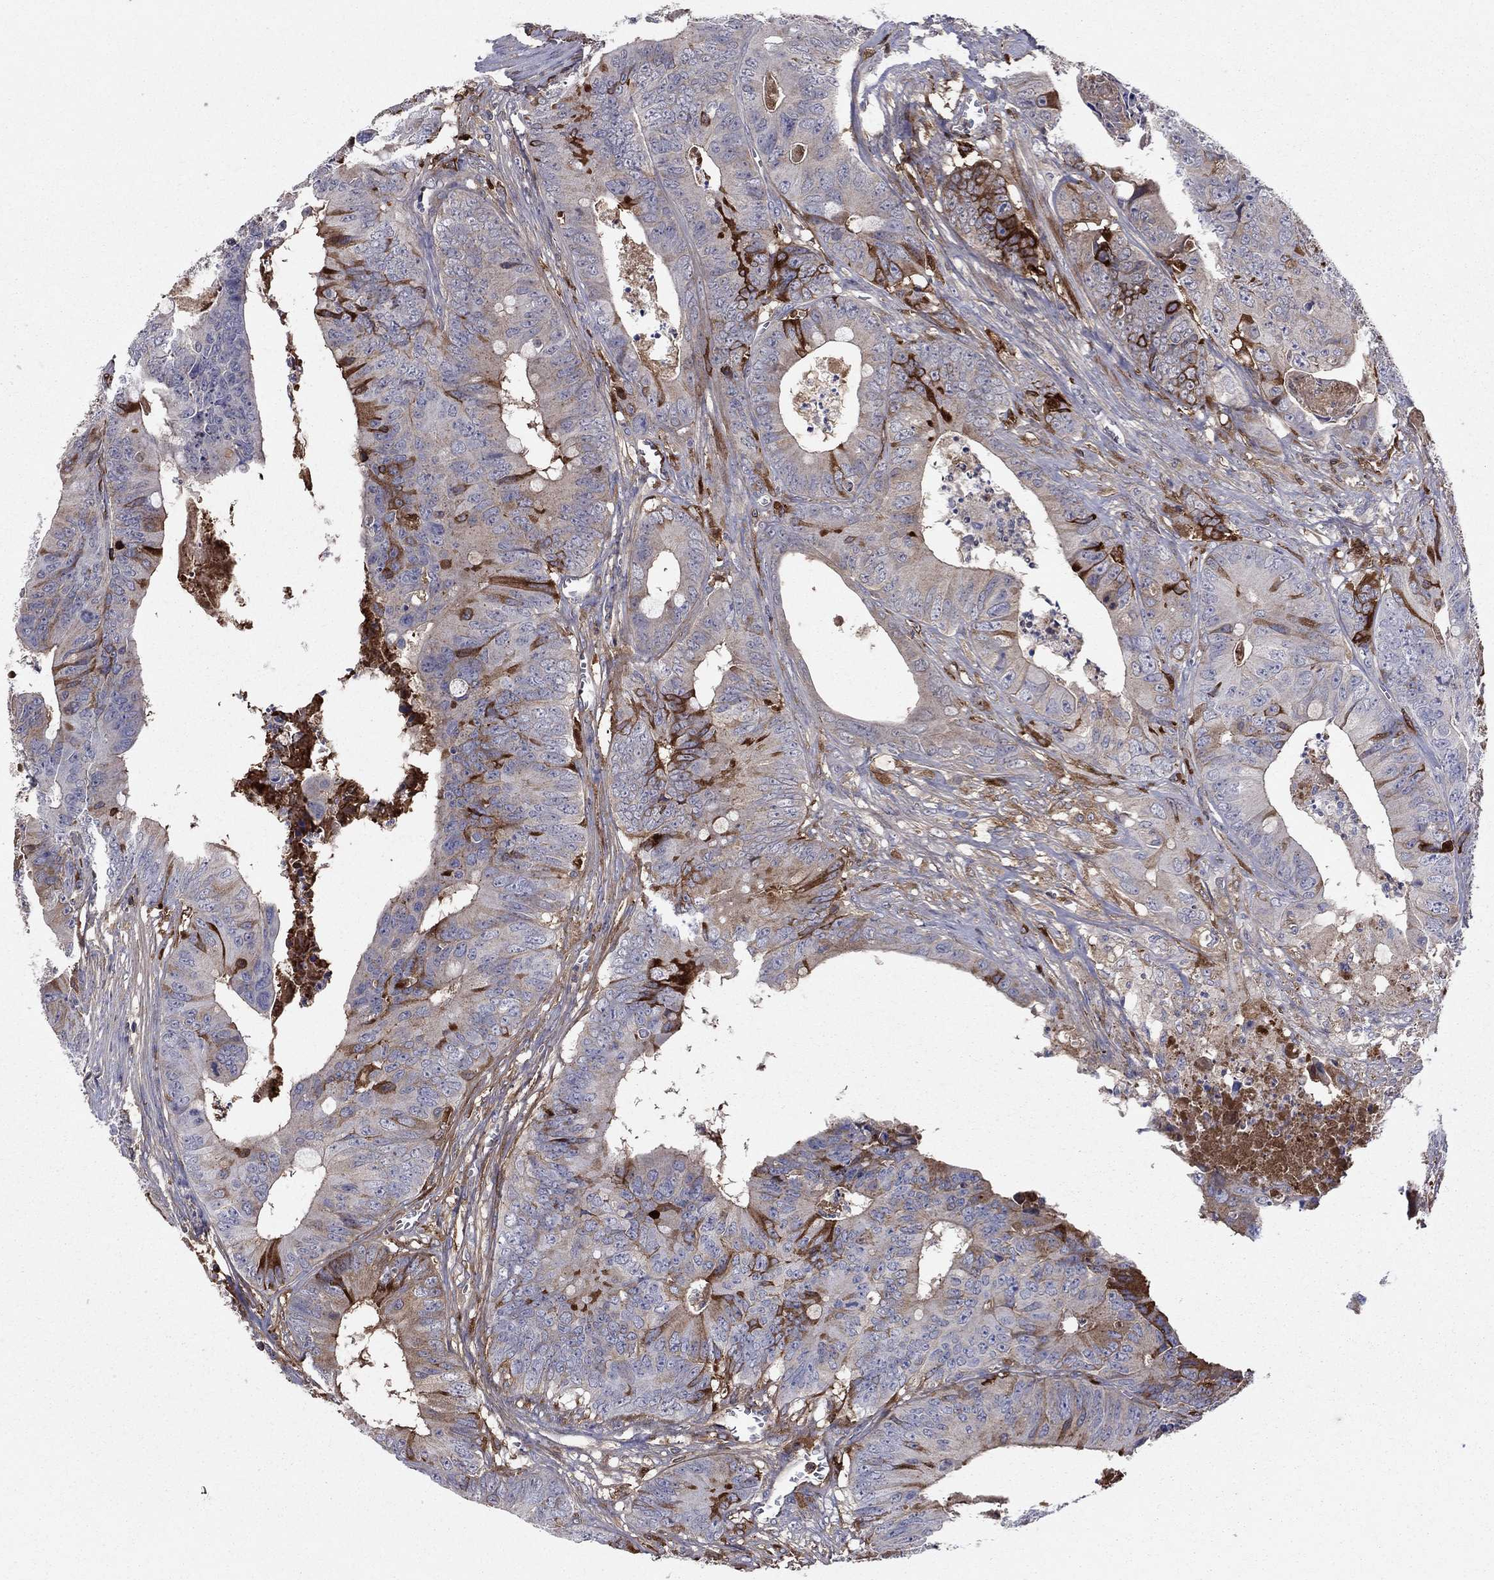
{"staining": {"intensity": "strong", "quantity": "<25%", "location": "cytoplasmic/membranous"}, "tissue": "colorectal cancer", "cell_type": "Tumor cells", "image_type": "cancer", "snomed": [{"axis": "morphology", "description": "Adenocarcinoma, NOS"}, {"axis": "topography", "description": "Colon"}], "caption": "About <25% of tumor cells in colorectal cancer (adenocarcinoma) show strong cytoplasmic/membranous protein expression as visualized by brown immunohistochemical staining.", "gene": "HPX", "patient": {"sex": "male", "age": 84}}